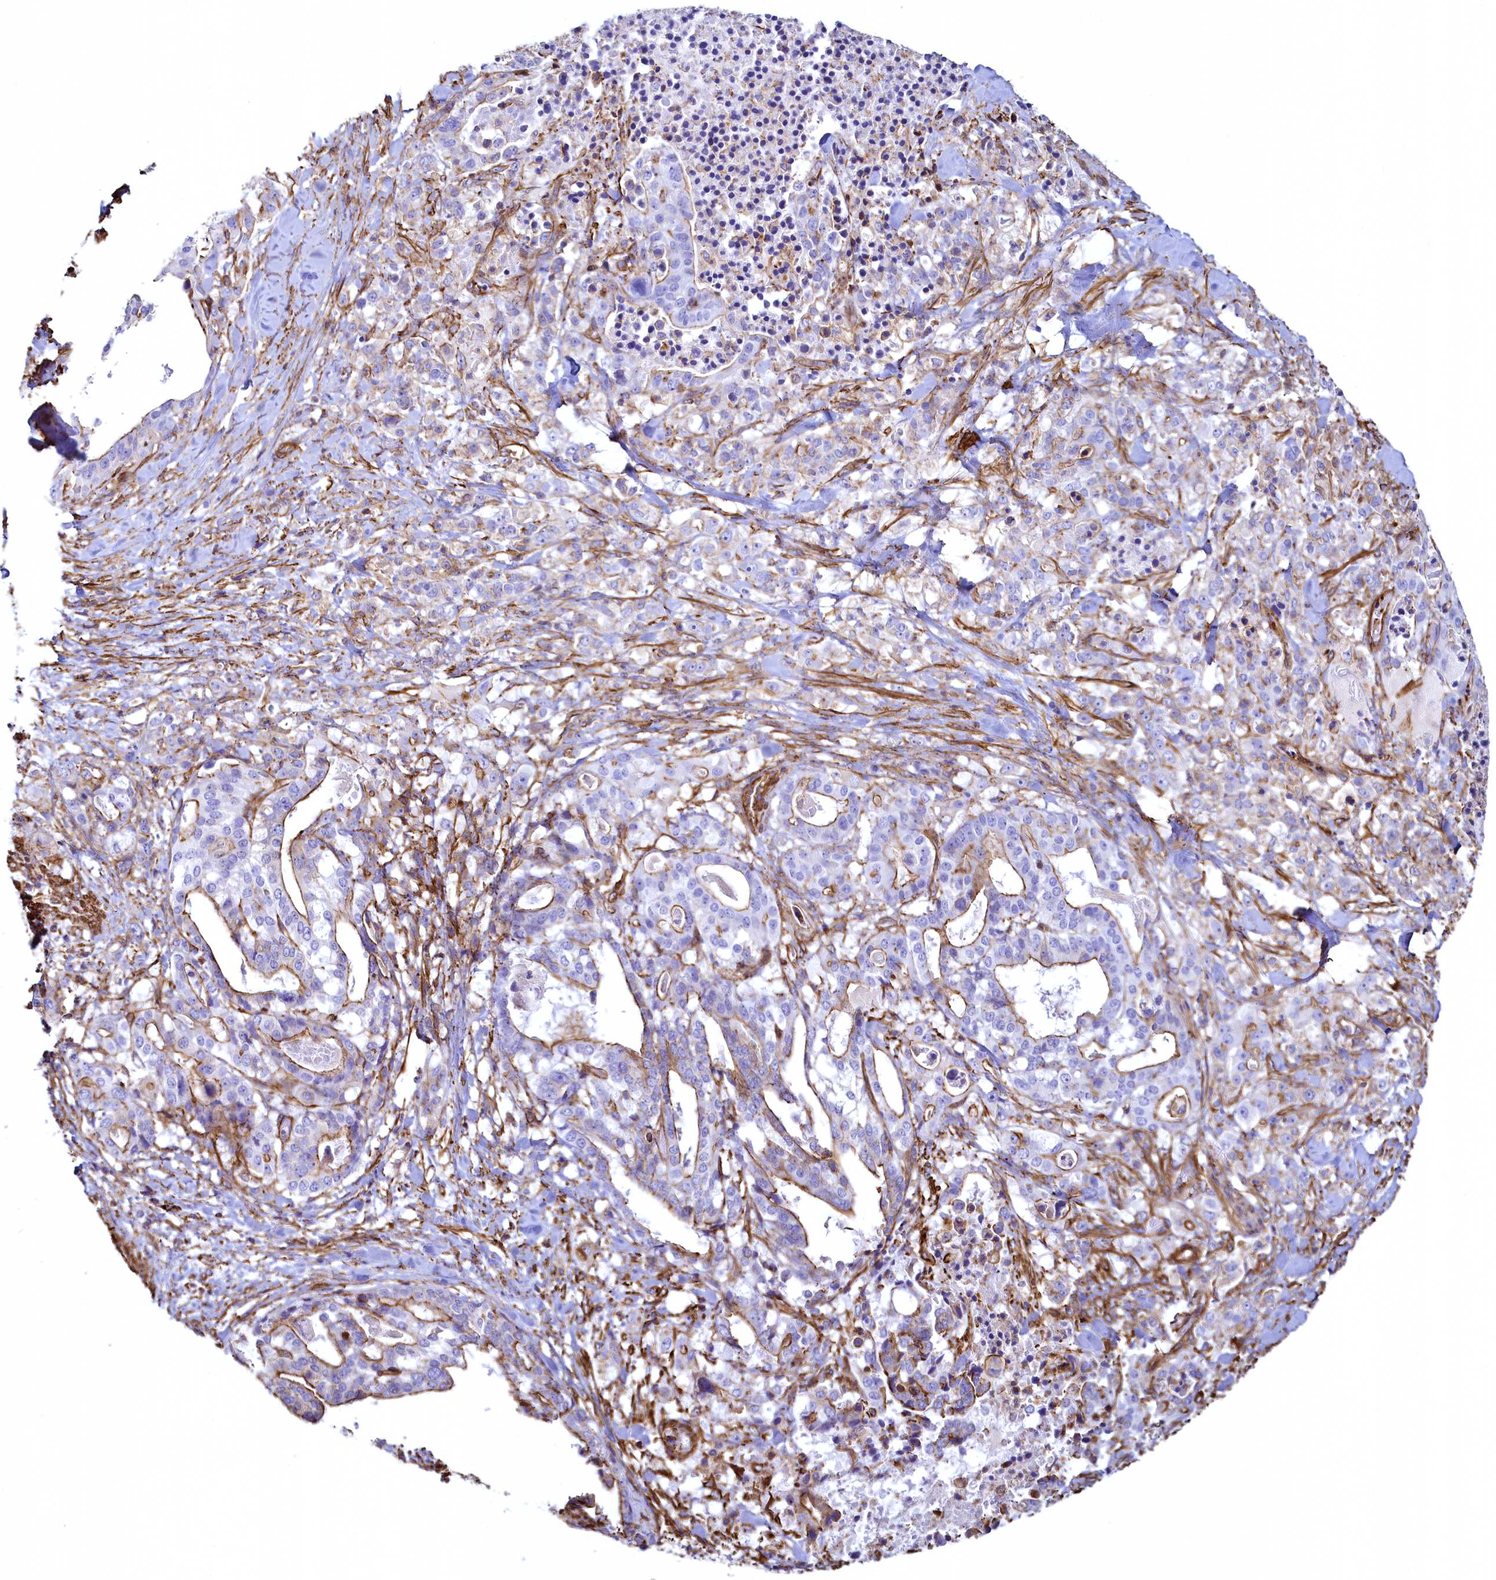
{"staining": {"intensity": "strong", "quantity": "25%-75%", "location": "cytoplasmic/membranous"}, "tissue": "stomach cancer", "cell_type": "Tumor cells", "image_type": "cancer", "snomed": [{"axis": "morphology", "description": "Adenocarcinoma, NOS"}, {"axis": "topography", "description": "Stomach"}], "caption": "The micrograph exhibits a brown stain indicating the presence of a protein in the cytoplasmic/membranous of tumor cells in adenocarcinoma (stomach). (DAB IHC with brightfield microscopy, high magnification).", "gene": "THBS1", "patient": {"sex": "male", "age": 48}}